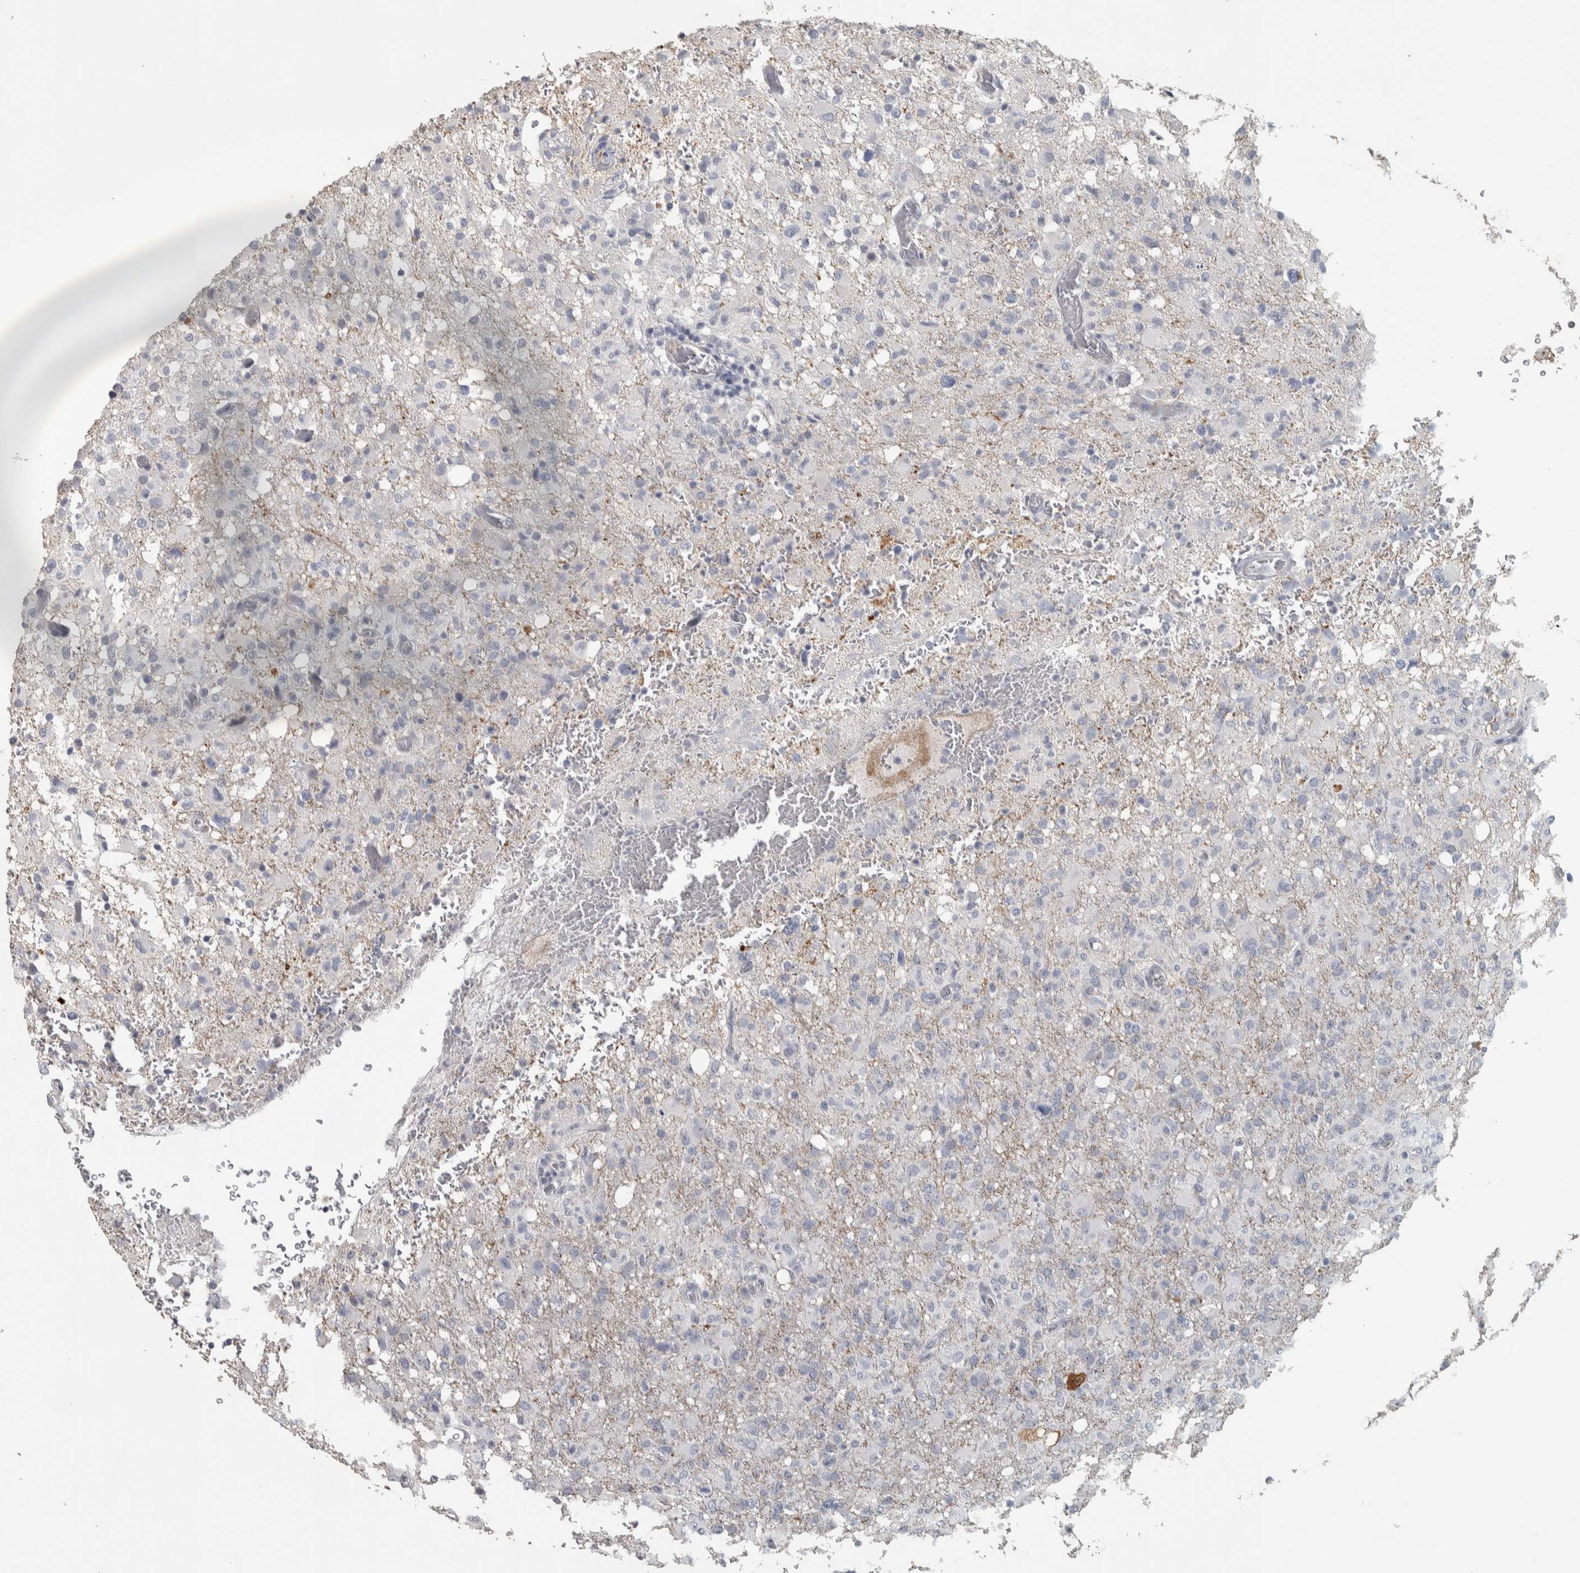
{"staining": {"intensity": "negative", "quantity": "none", "location": "none"}, "tissue": "glioma", "cell_type": "Tumor cells", "image_type": "cancer", "snomed": [{"axis": "morphology", "description": "Glioma, malignant, High grade"}, {"axis": "topography", "description": "Brain"}], "caption": "The micrograph demonstrates no staining of tumor cells in malignant glioma (high-grade).", "gene": "DCAF10", "patient": {"sex": "female", "age": 57}}